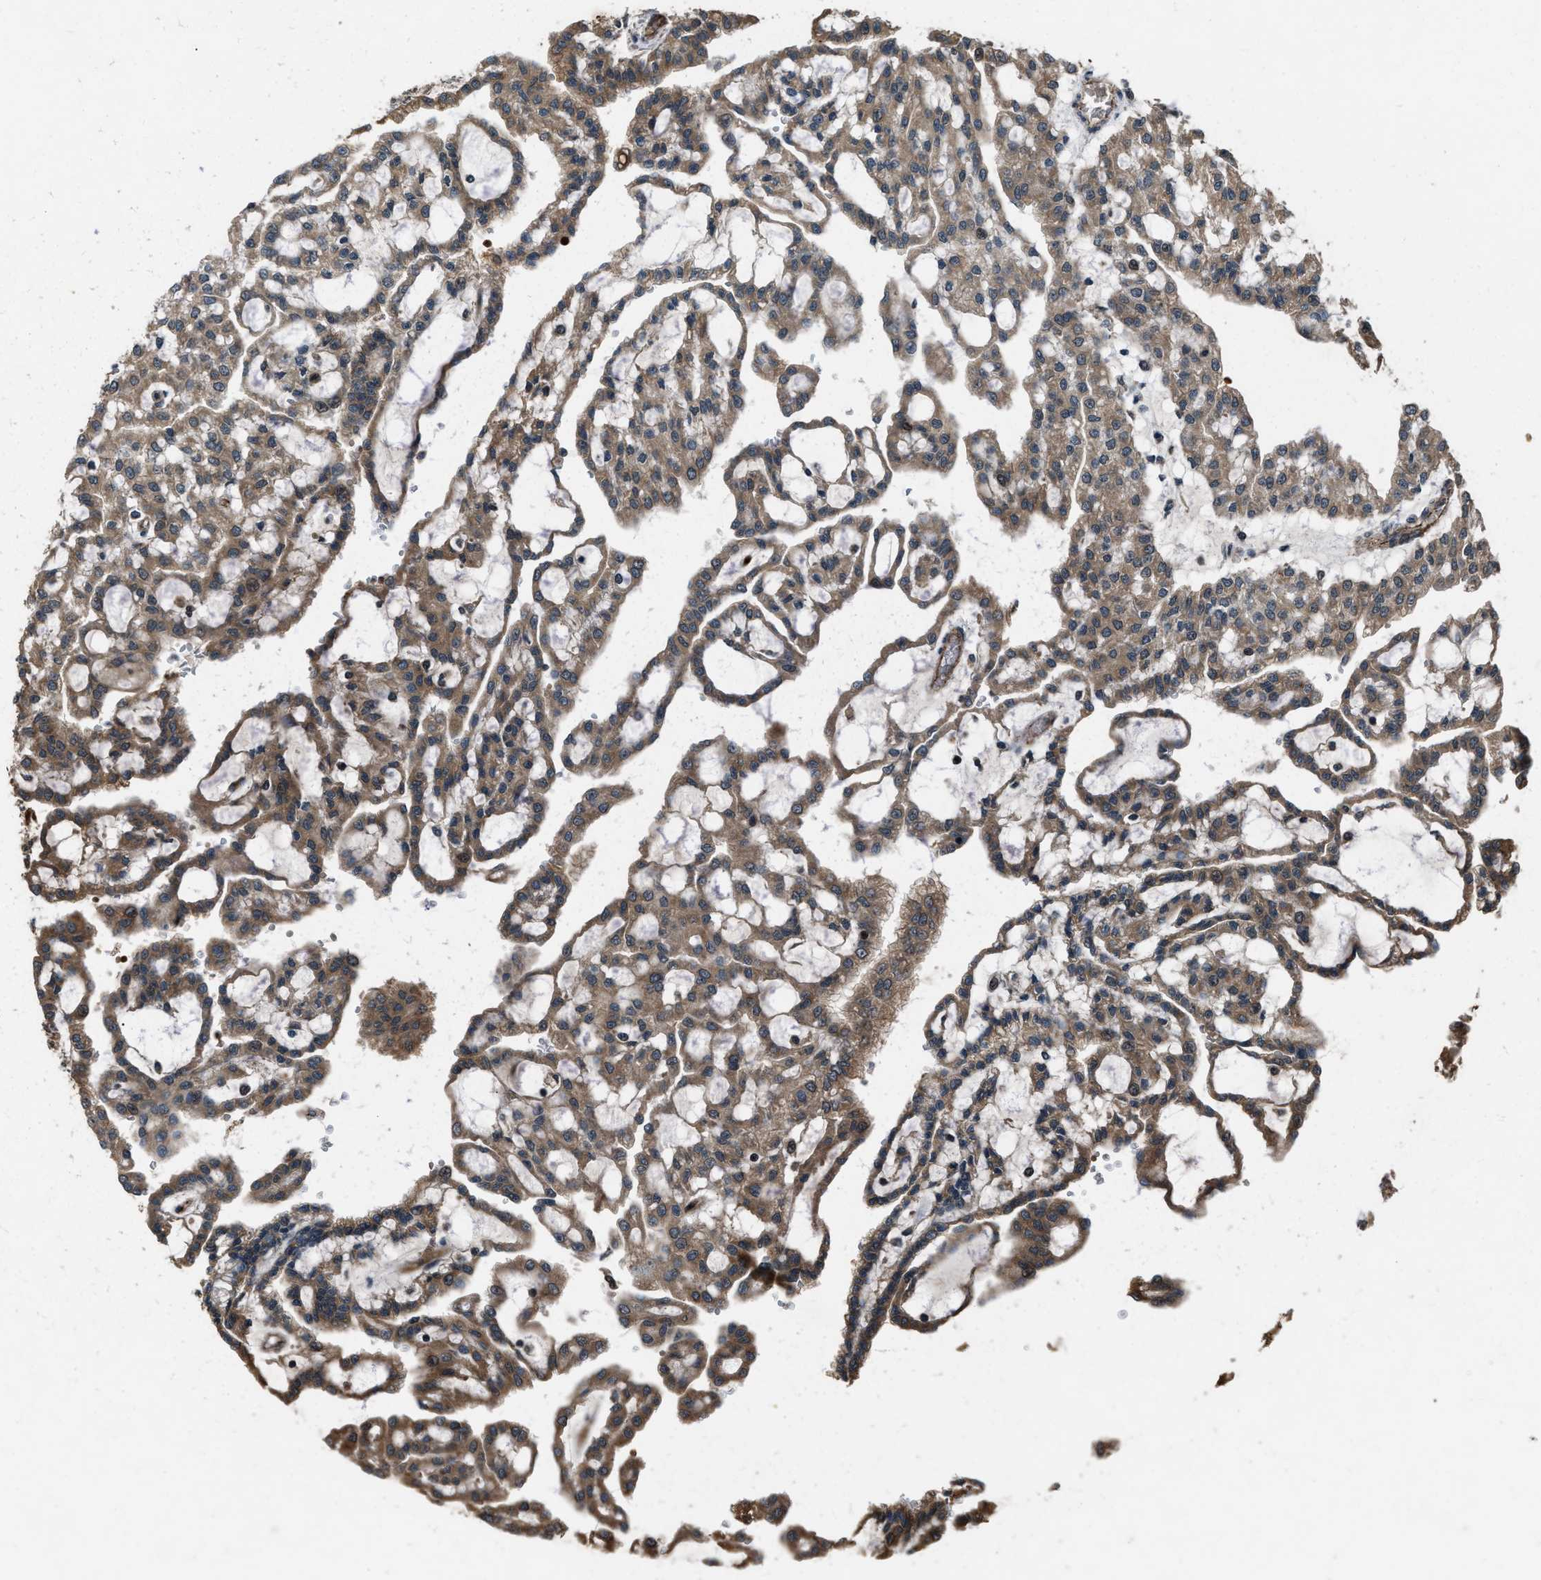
{"staining": {"intensity": "moderate", "quantity": ">75%", "location": "cytoplasmic/membranous"}, "tissue": "renal cancer", "cell_type": "Tumor cells", "image_type": "cancer", "snomed": [{"axis": "morphology", "description": "Adenocarcinoma, NOS"}, {"axis": "topography", "description": "Kidney"}], "caption": "The micrograph reveals staining of renal adenocarcinoma, revealing moderate cytoplasmic/membranous protein staining (brown color) within tumor cells.", "gene": "IRAK4", "patient": {"sex": "male", "age": 63}}